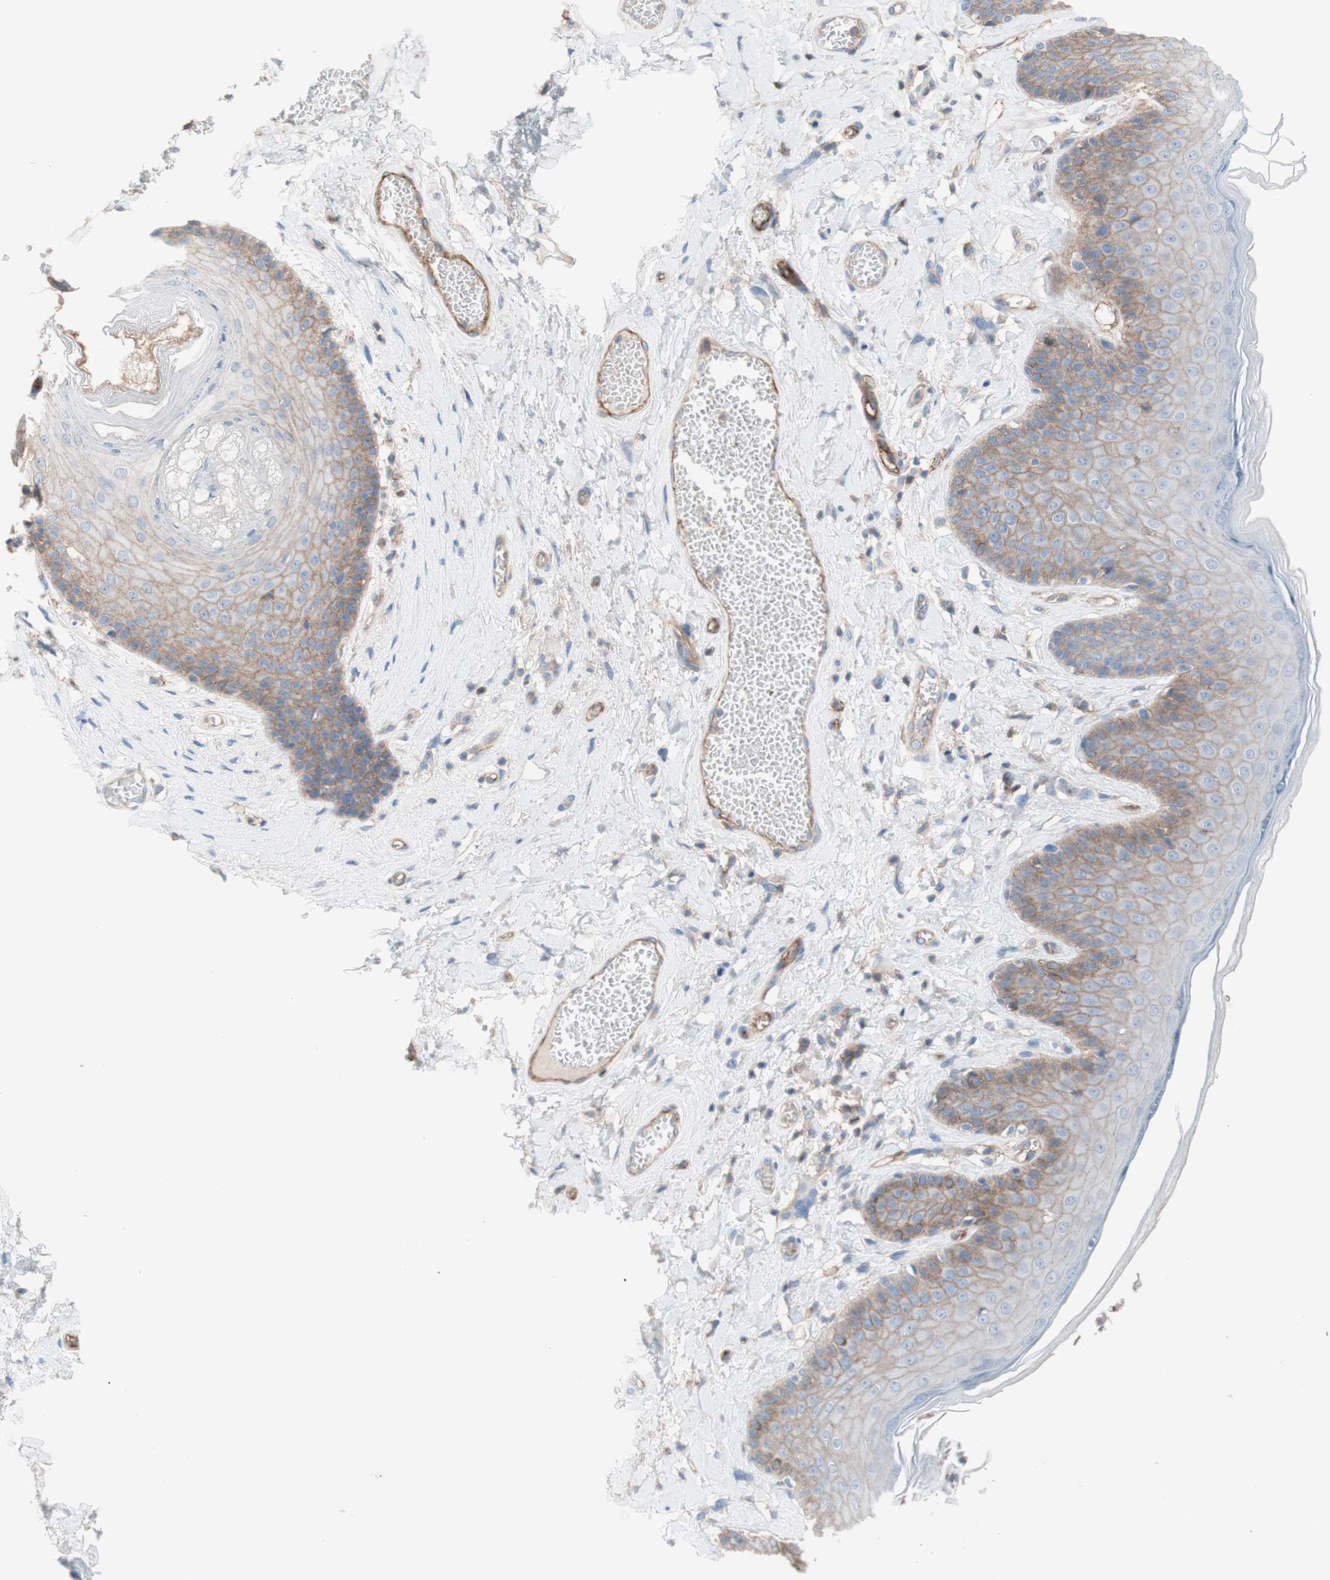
{"staining": {"intensity": "weak", "quantity": "25%-75%", "location": "cytoplasmic/membranous"}, "tissue": "skin", "cell_type": "Epidermal cells", "image_type": "normal", "snomed": [{"axis": "morphology", "description": "Normal tissue, NOS"}, {"axis": "topography", "description": "Anal"}], "caption": "This is an image of immunohistochemistry (IHC) staining of normal skin, which shows weak expression in the cytoplasmic/membranous of epidermal cells.", "gene": "CD46", "patient": {"sex": "male", "age": 69}}